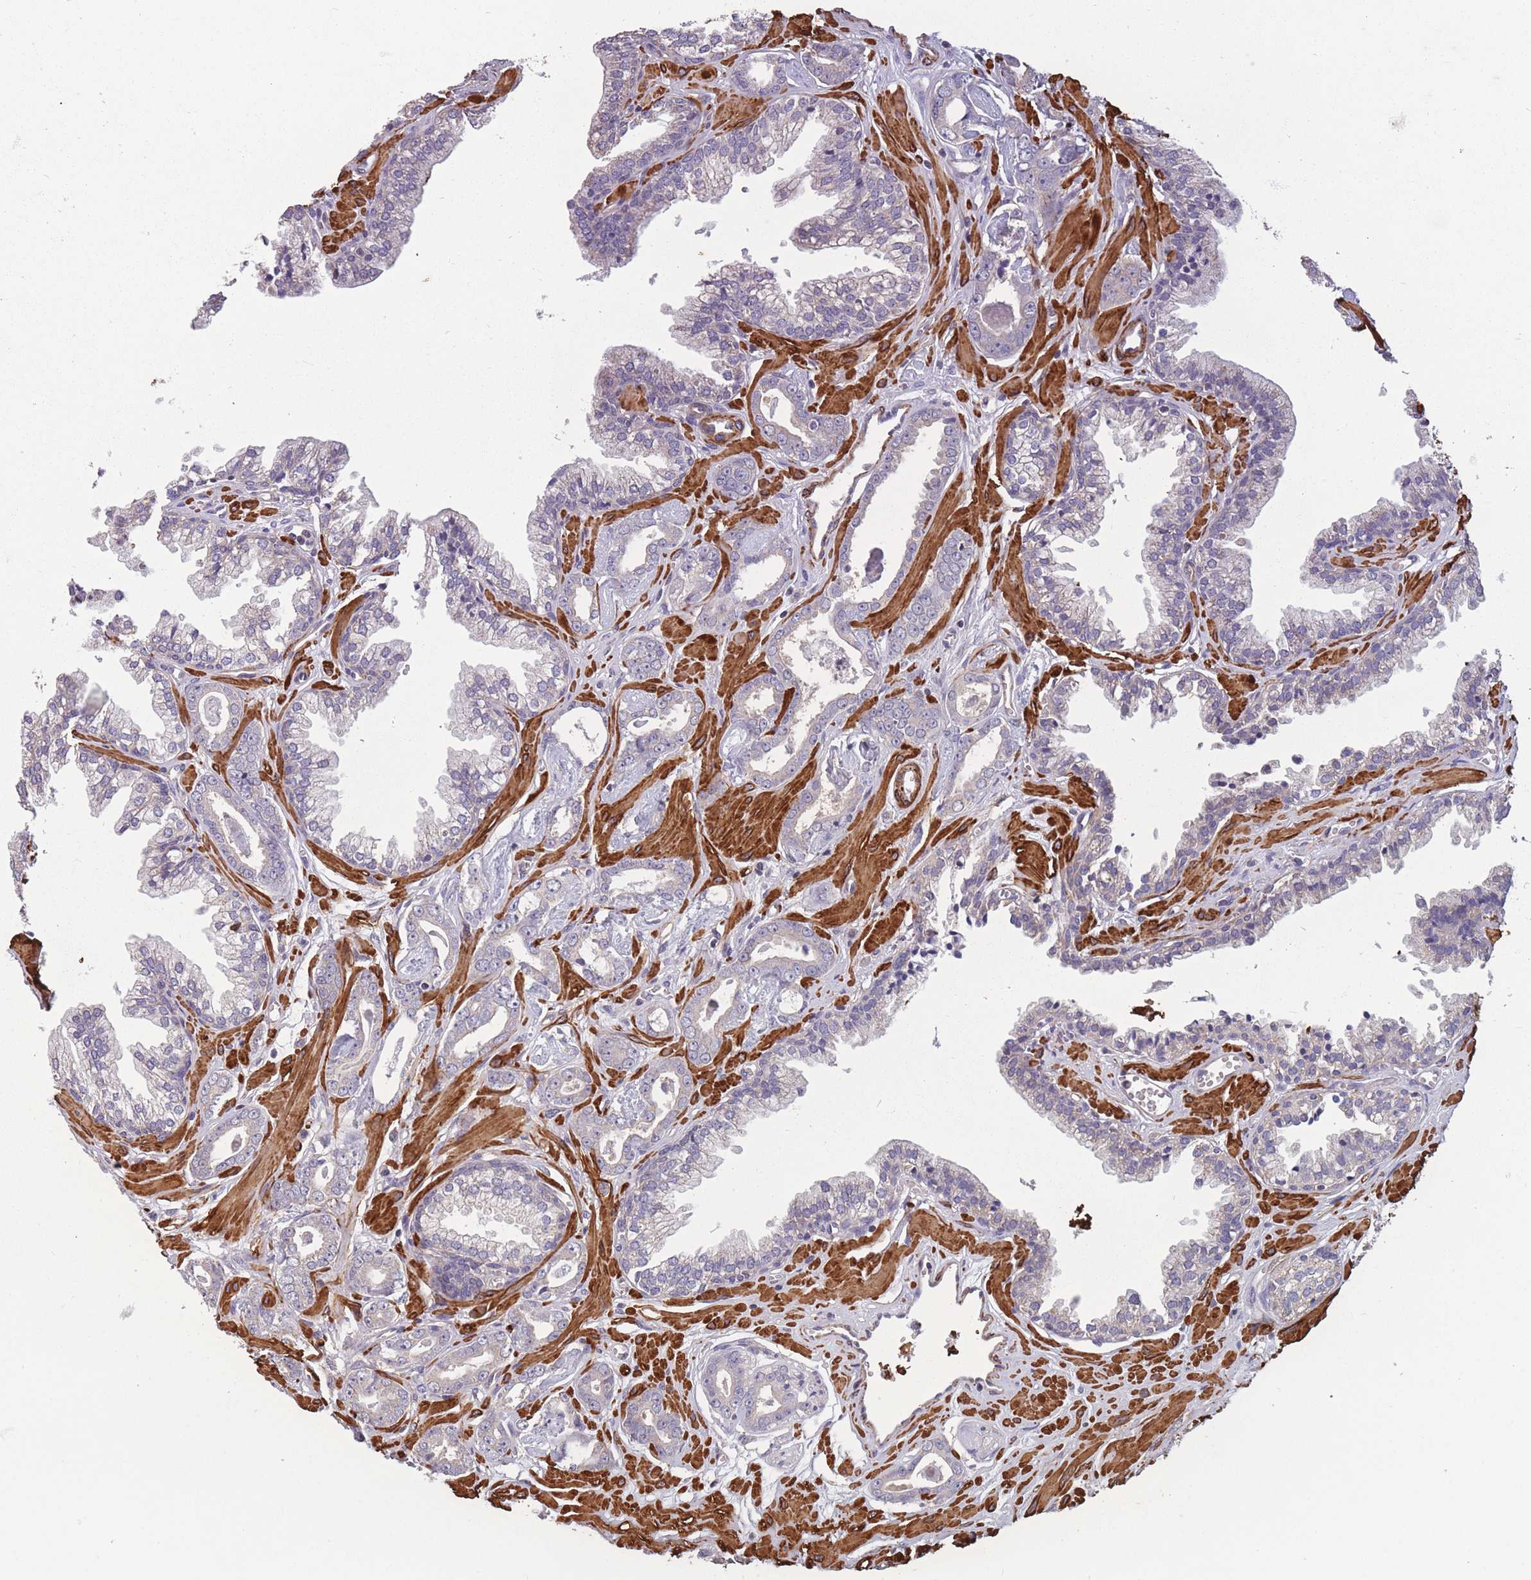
{"staining": {"intensity": "negative", "quantity": "none", "location": "none"}, "tissue": "prostate cancer", "cell_type": "Tumor cells", "image_type": "cancer", "snomed": [{"axis": "morphology", "description": "Adenocarcinoma, Low grade"}, {"axis": "topography", "description": "Prostate"}], "caption": "This is an immunohistochemistry (IHC) histopathology image of prostate cancer (low-grade adenocarcinoma). There is no staining in tumor cells.", "gene": "TOMM40L", "patient": {"sex": "male", "age": 60}}